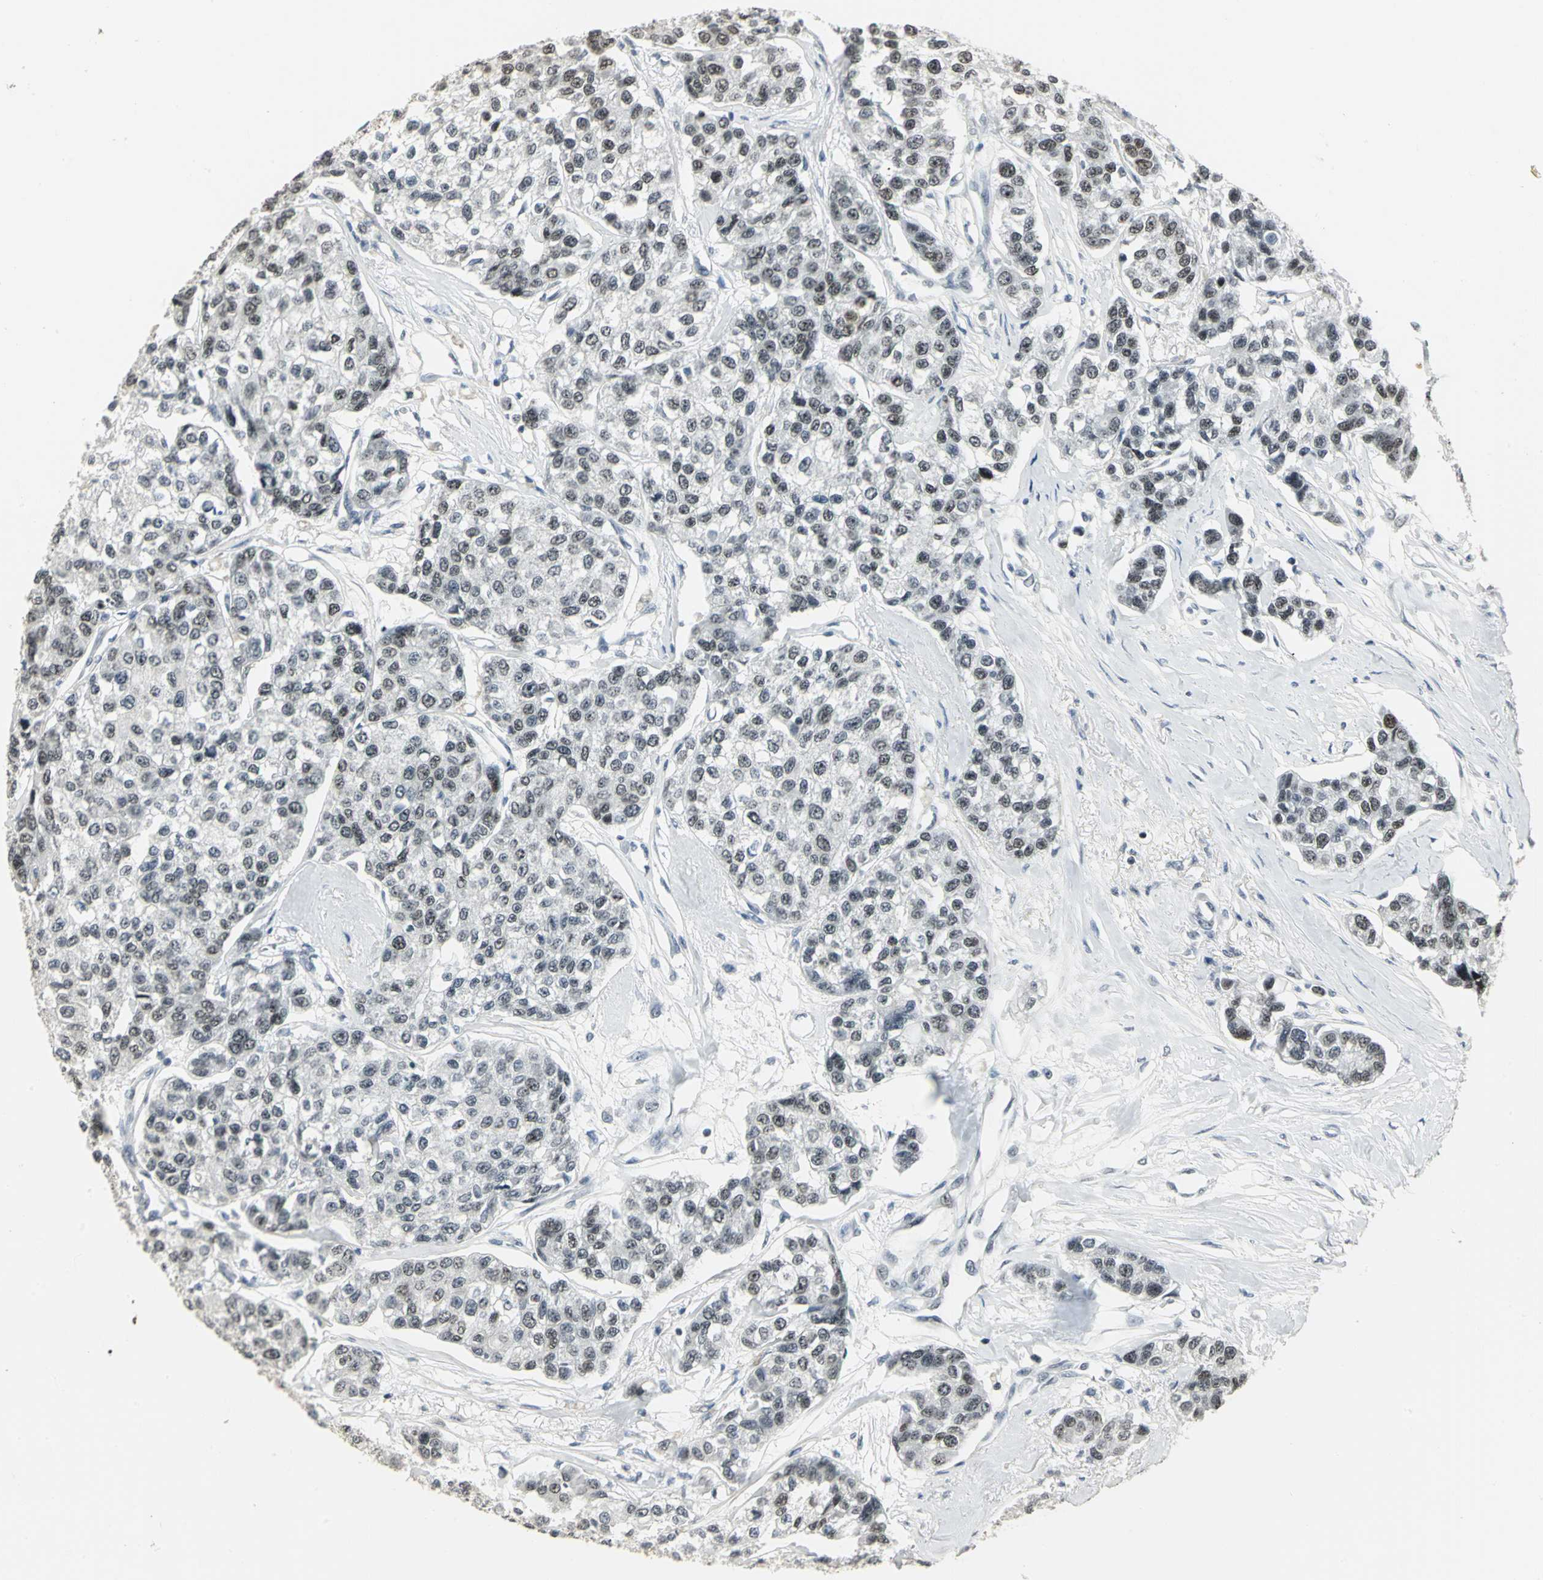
{"staining": {"intensity": "weak", "quantity": "25%-75%", "location": "nuclear"}, "tissue": "breast cancer", "cell_type": "Tumor cells", "image_type": "cancer", "snomed": [{"axis": "morphology", "description": "Duct carcinoma"}, {"axis": "topography", "description": "Breast"}], "caption": "There is low levels of weak nuclear staining in tumor cells of invasive ductal carcinoma (breast), as demonstrated by immunohistochemical staining (brown color).", "gene": "CBX3", "patient": {"sex": "female", "age": 51}}